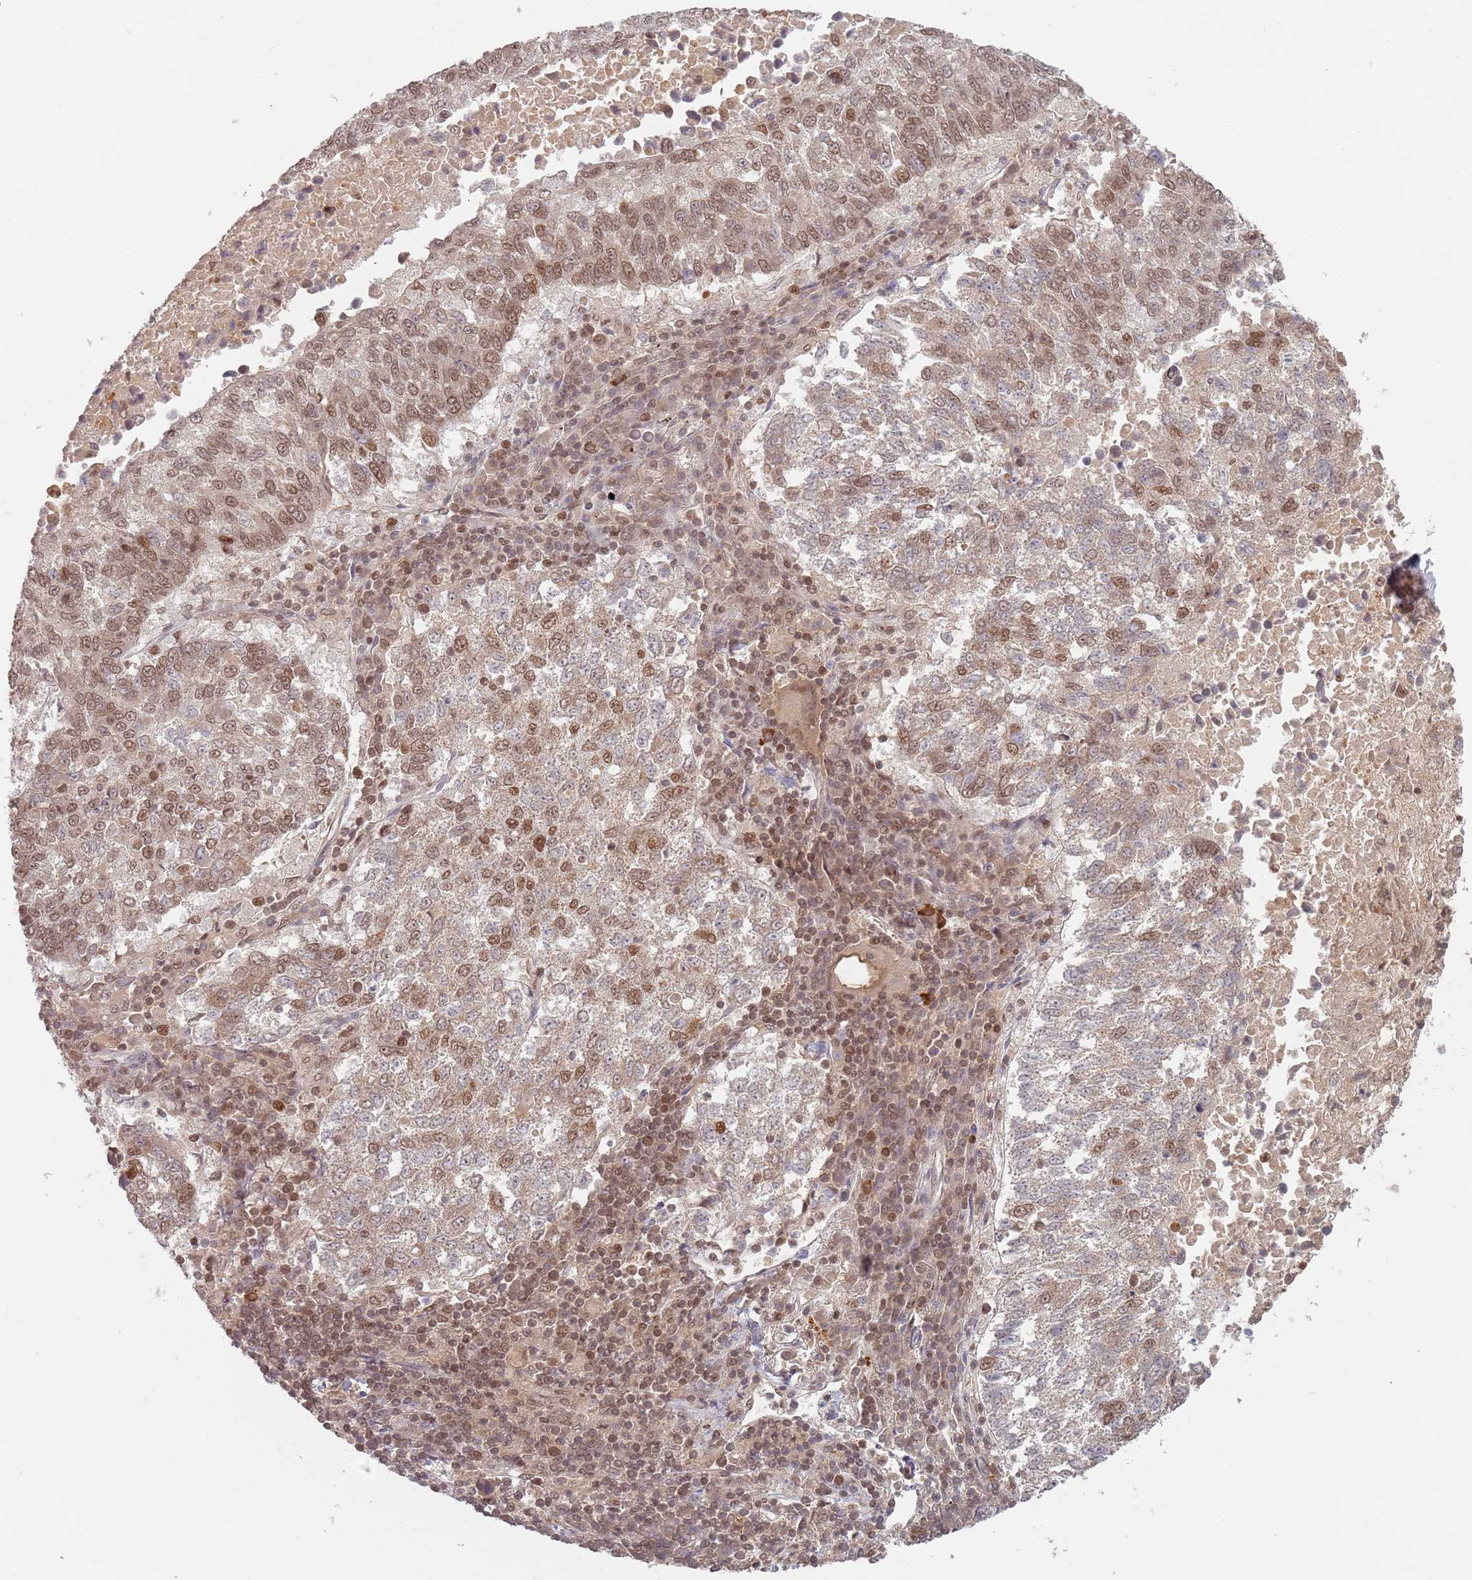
{"staining": {"intensity": "moderate", "quantity": ">75%", "location": "nuclear"}, "tissue": "lung cancer", "cell_type": "Tumor cells", "image_type": "cancer", "snomed": [{"axis": "morphology", "description": "Squamous cell carcinoma, NOS"}, {"axis": "topography", "description": "Lung"}], "caption": "Immunohistochemical staining of lung squamous cell carcinoma shows medium levels of moderate nuclear protein positivity in approximately >75% of tumor cells. The protein of interest is shown in brown color, while the nuclei are stained blue.", "gene": "NUP50", "patient": {"sex": "male", "age": 73}}